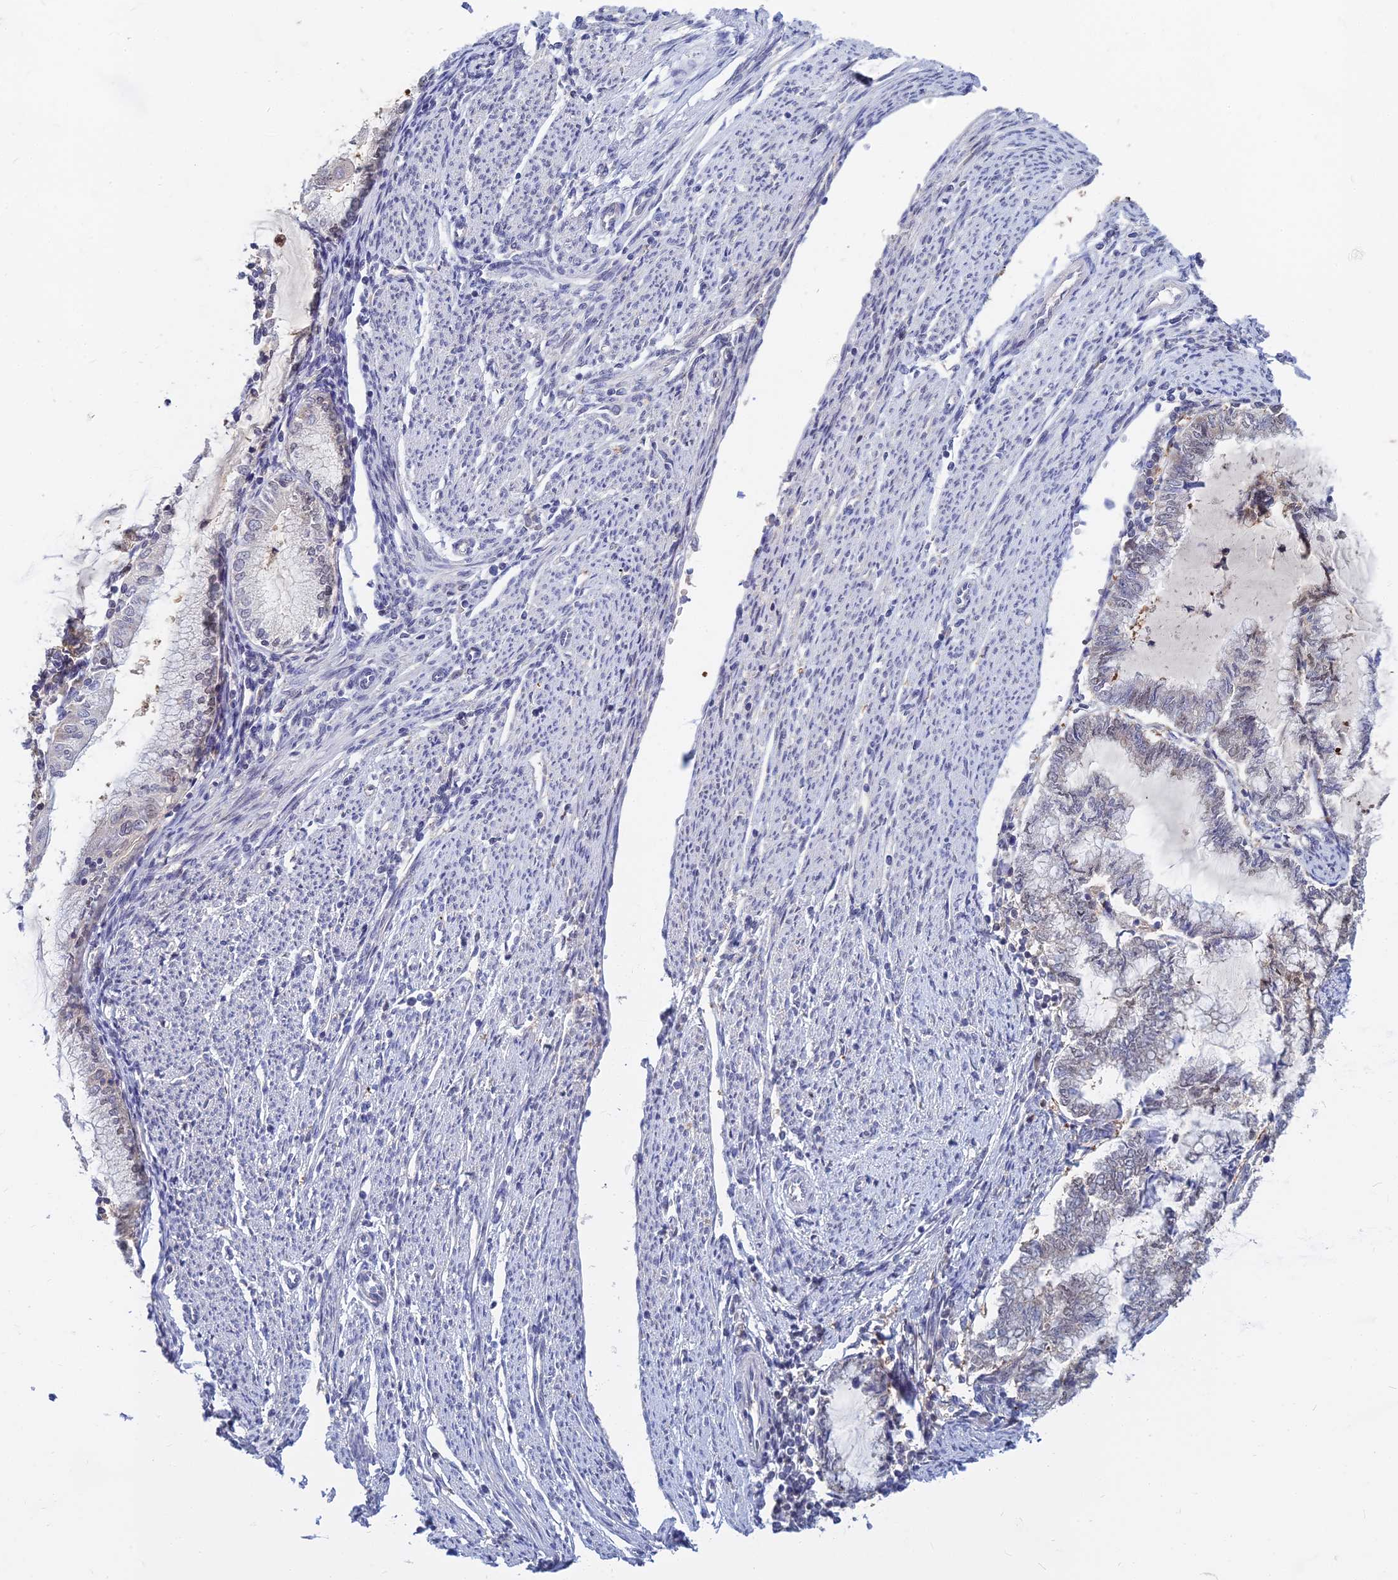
{"staining": {"intensity": "weak", "quantity": "25%-75%", "location": "cytoplasmic/membranous"}, "tissue": "endometrial cancer", "cell_type": "Tumor cells", "image_type": "cancer", "snomed": [{"axis": "morphology", "description": "Adenocarcinoma, NOS"}, {"axis": "topography", "description": "Endometrium"}], "caption": "Endometrial cancer tissue reveals weak cytoplasmic/membranous staining in about 25%-75% of tumor cells", "gene": "B3GALT4", "patient": {"sex": "female", "age": 79}}